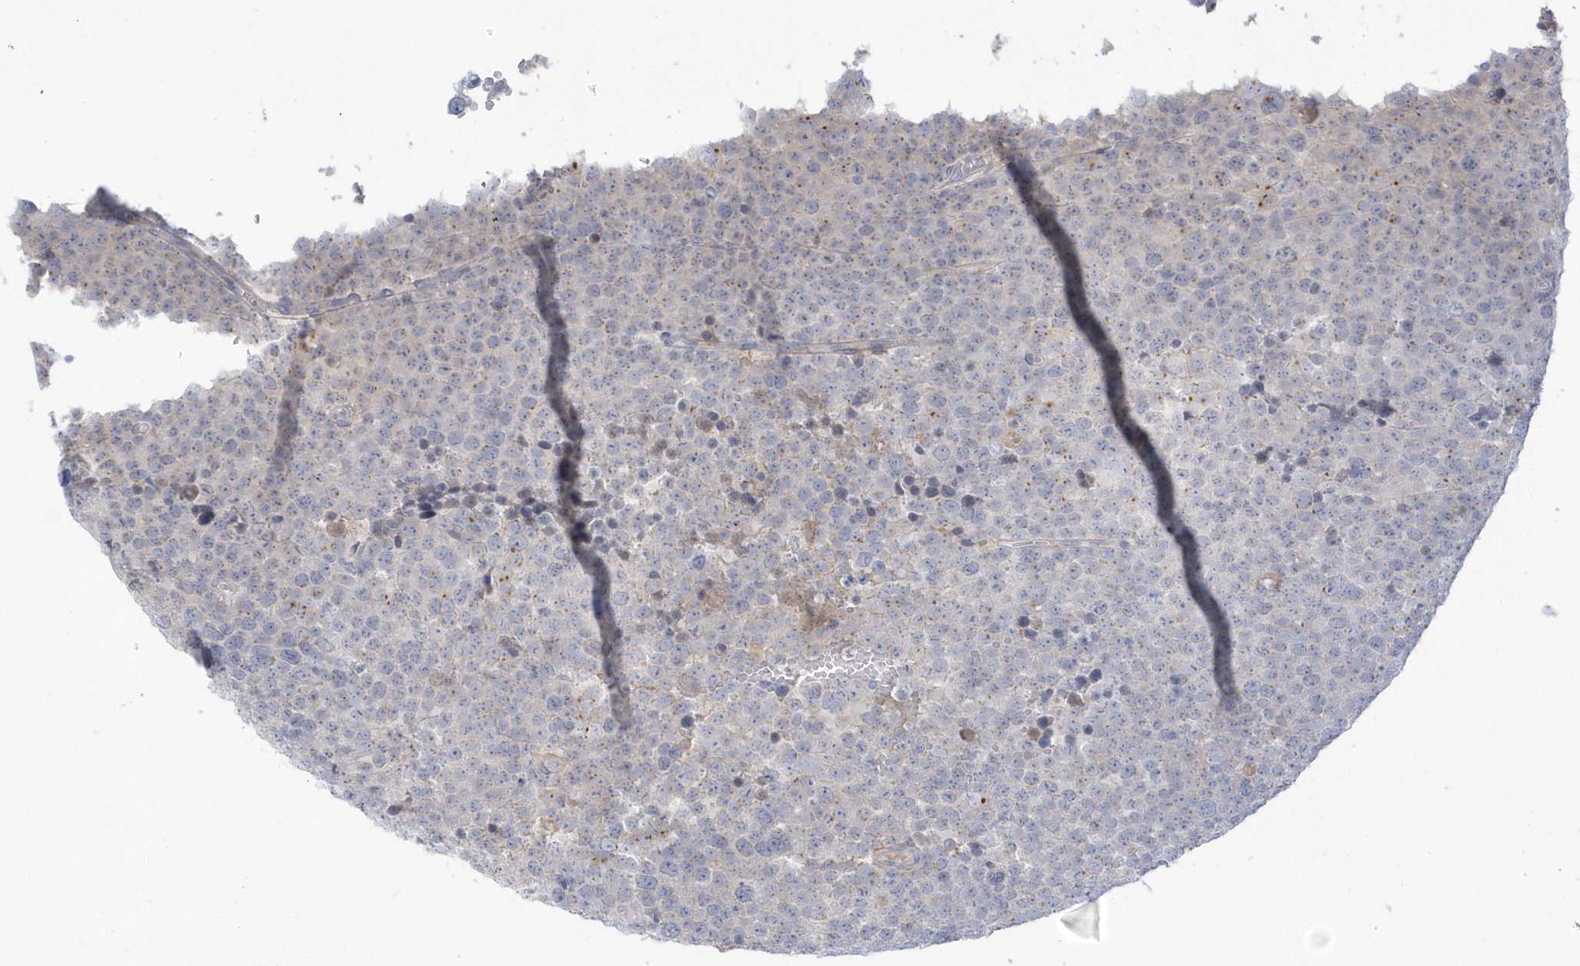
{"staining": {"intensity": "weak", "quantity": "25%-75%", "location": "cytoplasmic/membranous"}, "tissue": "testis cancer", "cell_type": "Tumor cells", "image_type": "cancer", "snomed": [{"axis": "morphology", "description": "Seminoma, NOS"}, {"axis": "topography", "description": "Testis"}], "caption": "IHC of human testis cancer demonstrates low levels of weak cytoplasmic/membranous expression in approximately 25%-75% of tumor cells.", "gene": "SEMA3D", "patient": {"sex": "male", "age": 71}}